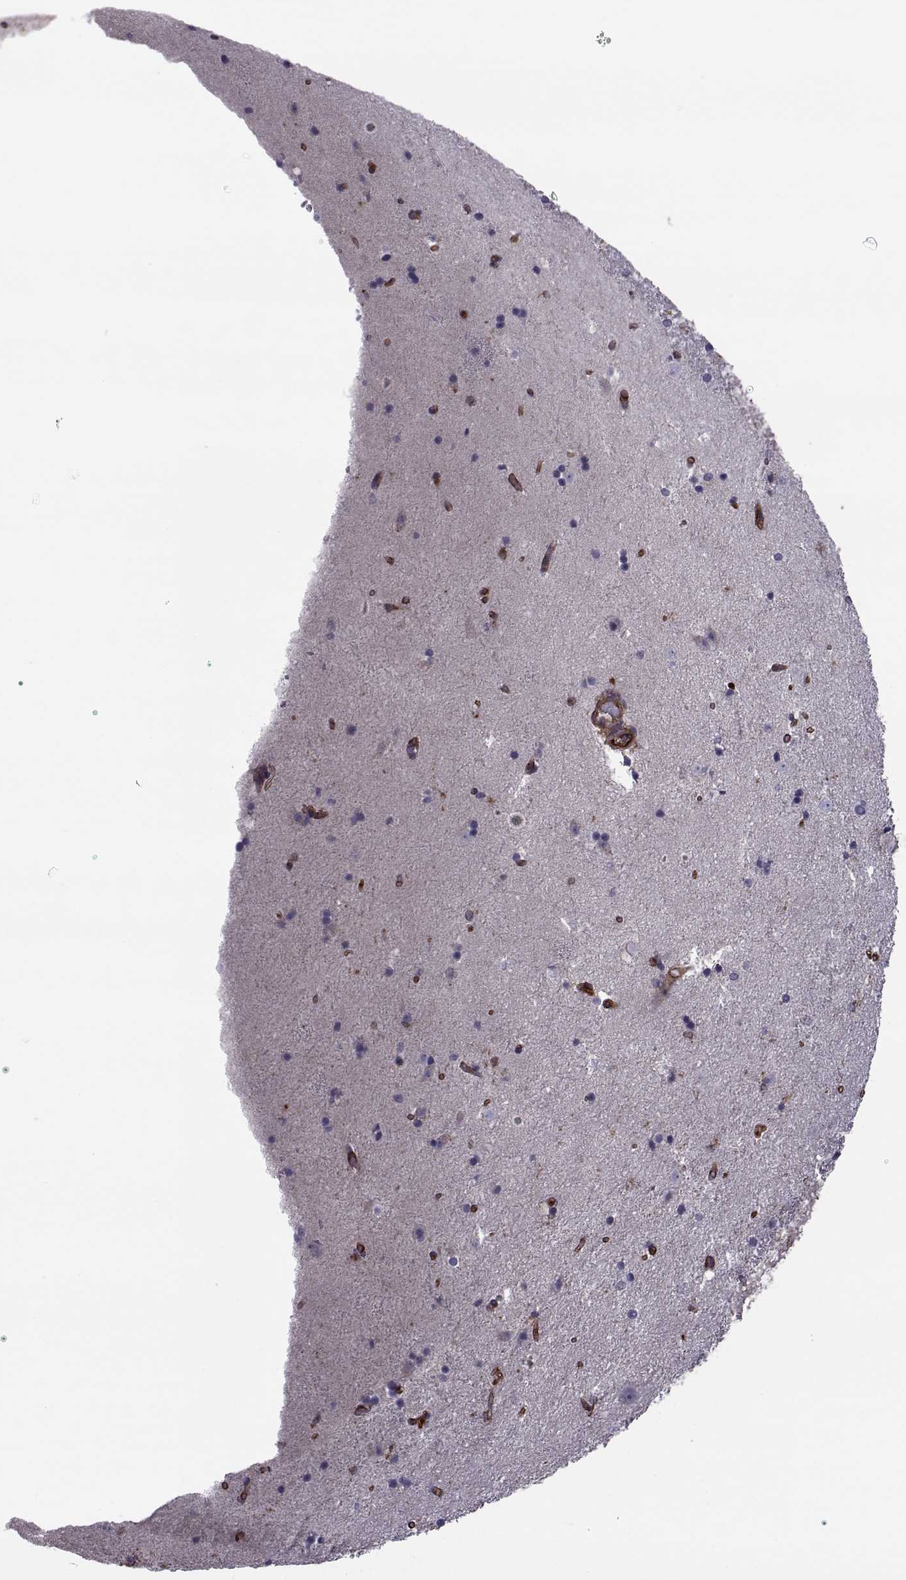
{"staining": {"intensity": "negative", "quantity": "none", "location": "none"}, "tissue": "caudate", "cell_type": "Glial cells", "image_type": "normal", "snomed": [{"axis": "morphology", "description": "Normal tissue, NOS"}, {"axis": "topography", "description": "Lateral ventricle wall"}], "caption": "DAB (3,3'-diaminobenzidine) immunohistochemical staining of benign human caudate reveals no significant positivity in glial cells. Brightfield microscopy of immunohistochemistry (IHC) stained with DAB (3,3'-diaminobenzidine) (brown) and hematoxylin (blue), captured at high magnification.", "gene": "MYH9", "patient": {"sex": "male", "age": 51}}